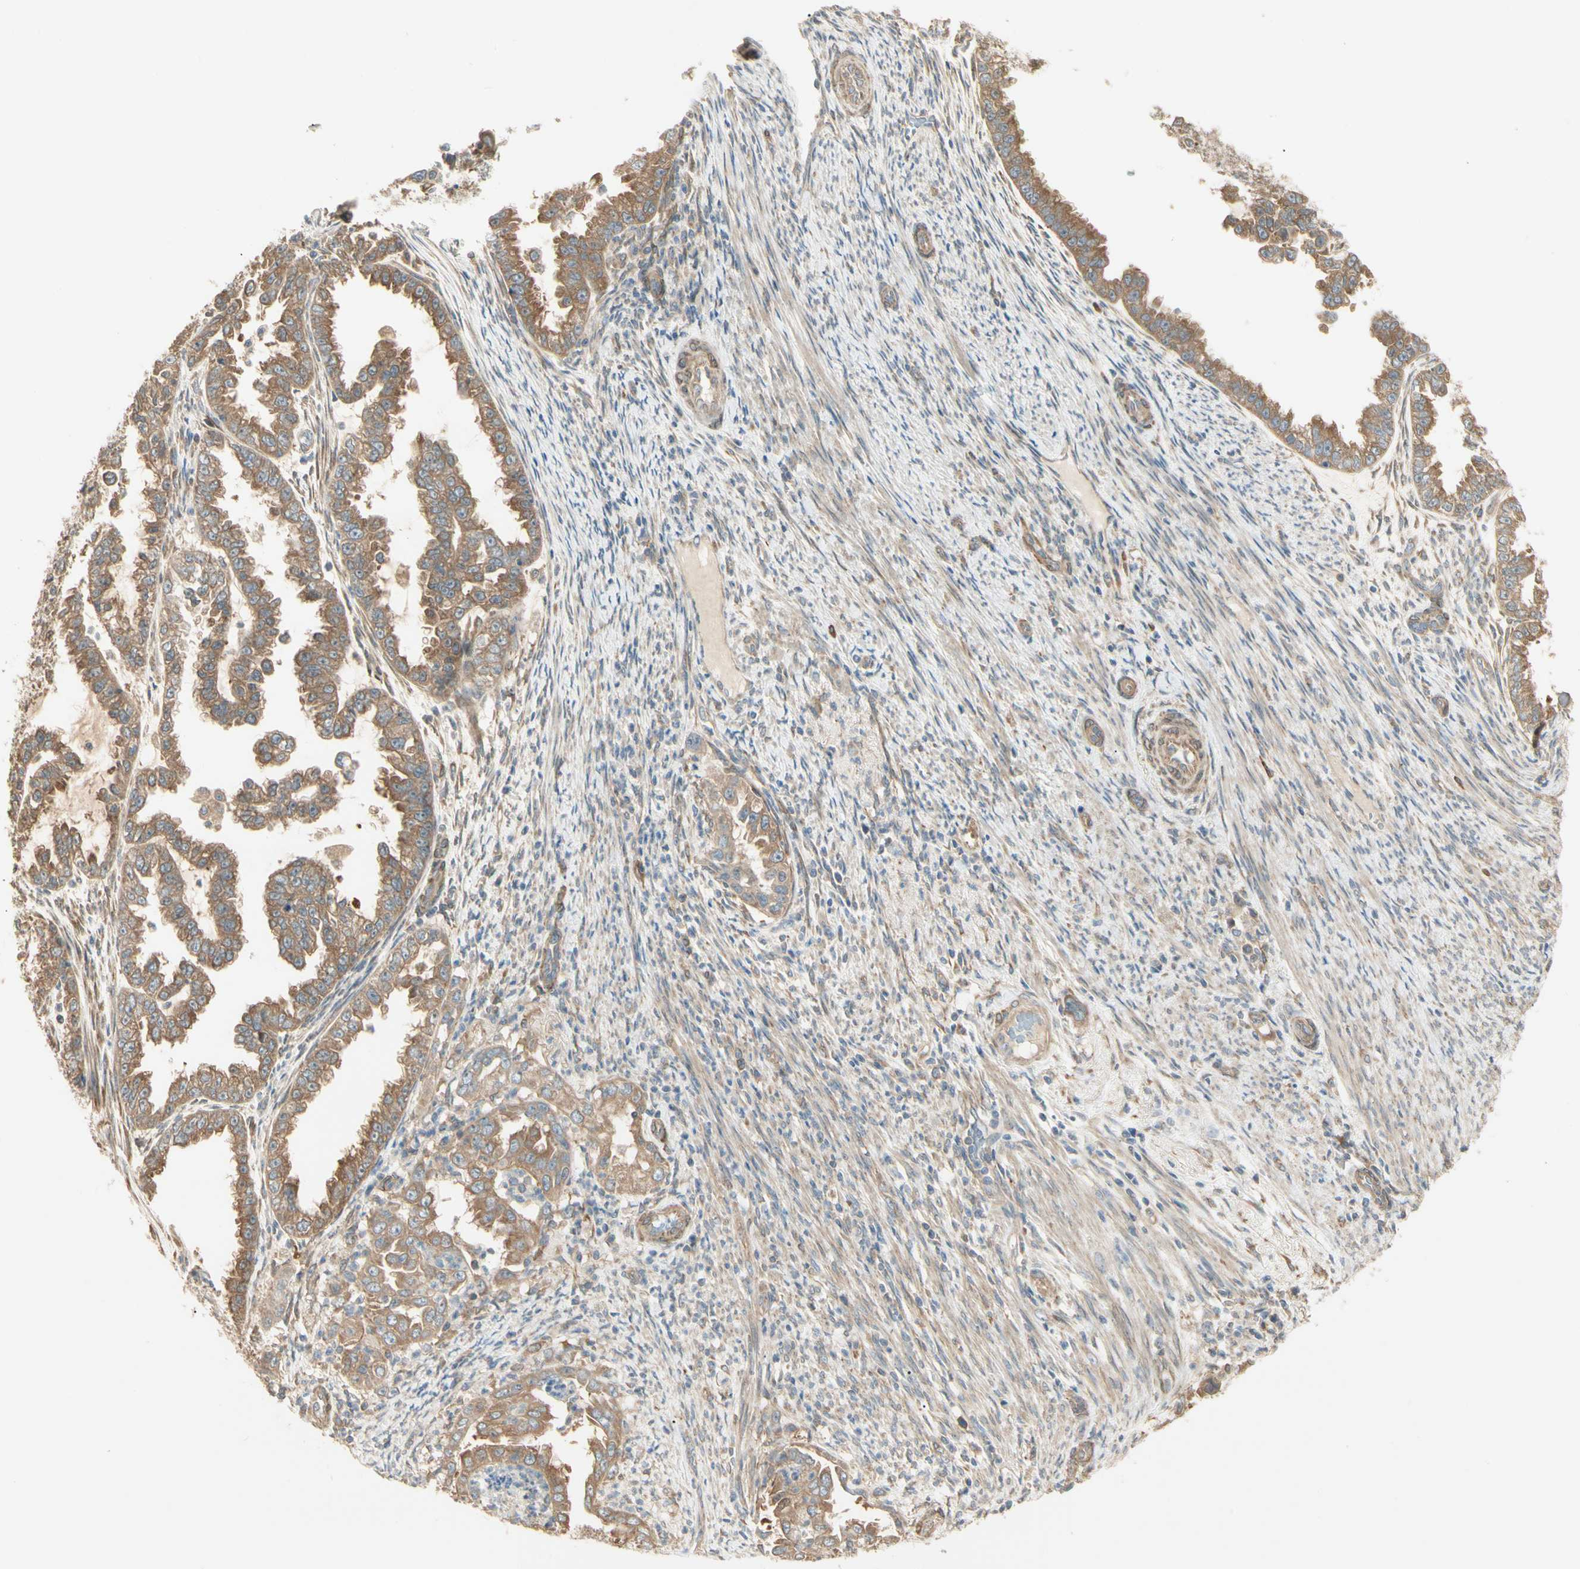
{"staining": {"intensity": "moderate", "quantity": ">75%", "location": "cytoplasmic/membranous"}, "tissue": "endometrial cancer", "cell_type": "Tumor cells", "image_type": "cancer", "snomed": [{"axis": "morphology", "description": "Adenocarcinoma, NOS"}, {"axis": "topography", "description": "Endometrium"}], "caption": "Approximately >75% of tumor cells in human endometrial adenocarcinoma exhibit moderate cytoplasmic/membranous protein positivity as visualized by brown immunohistochemical staining.", "gene": "IRAG1", "patient": {"sex": "female", "age": 85}}